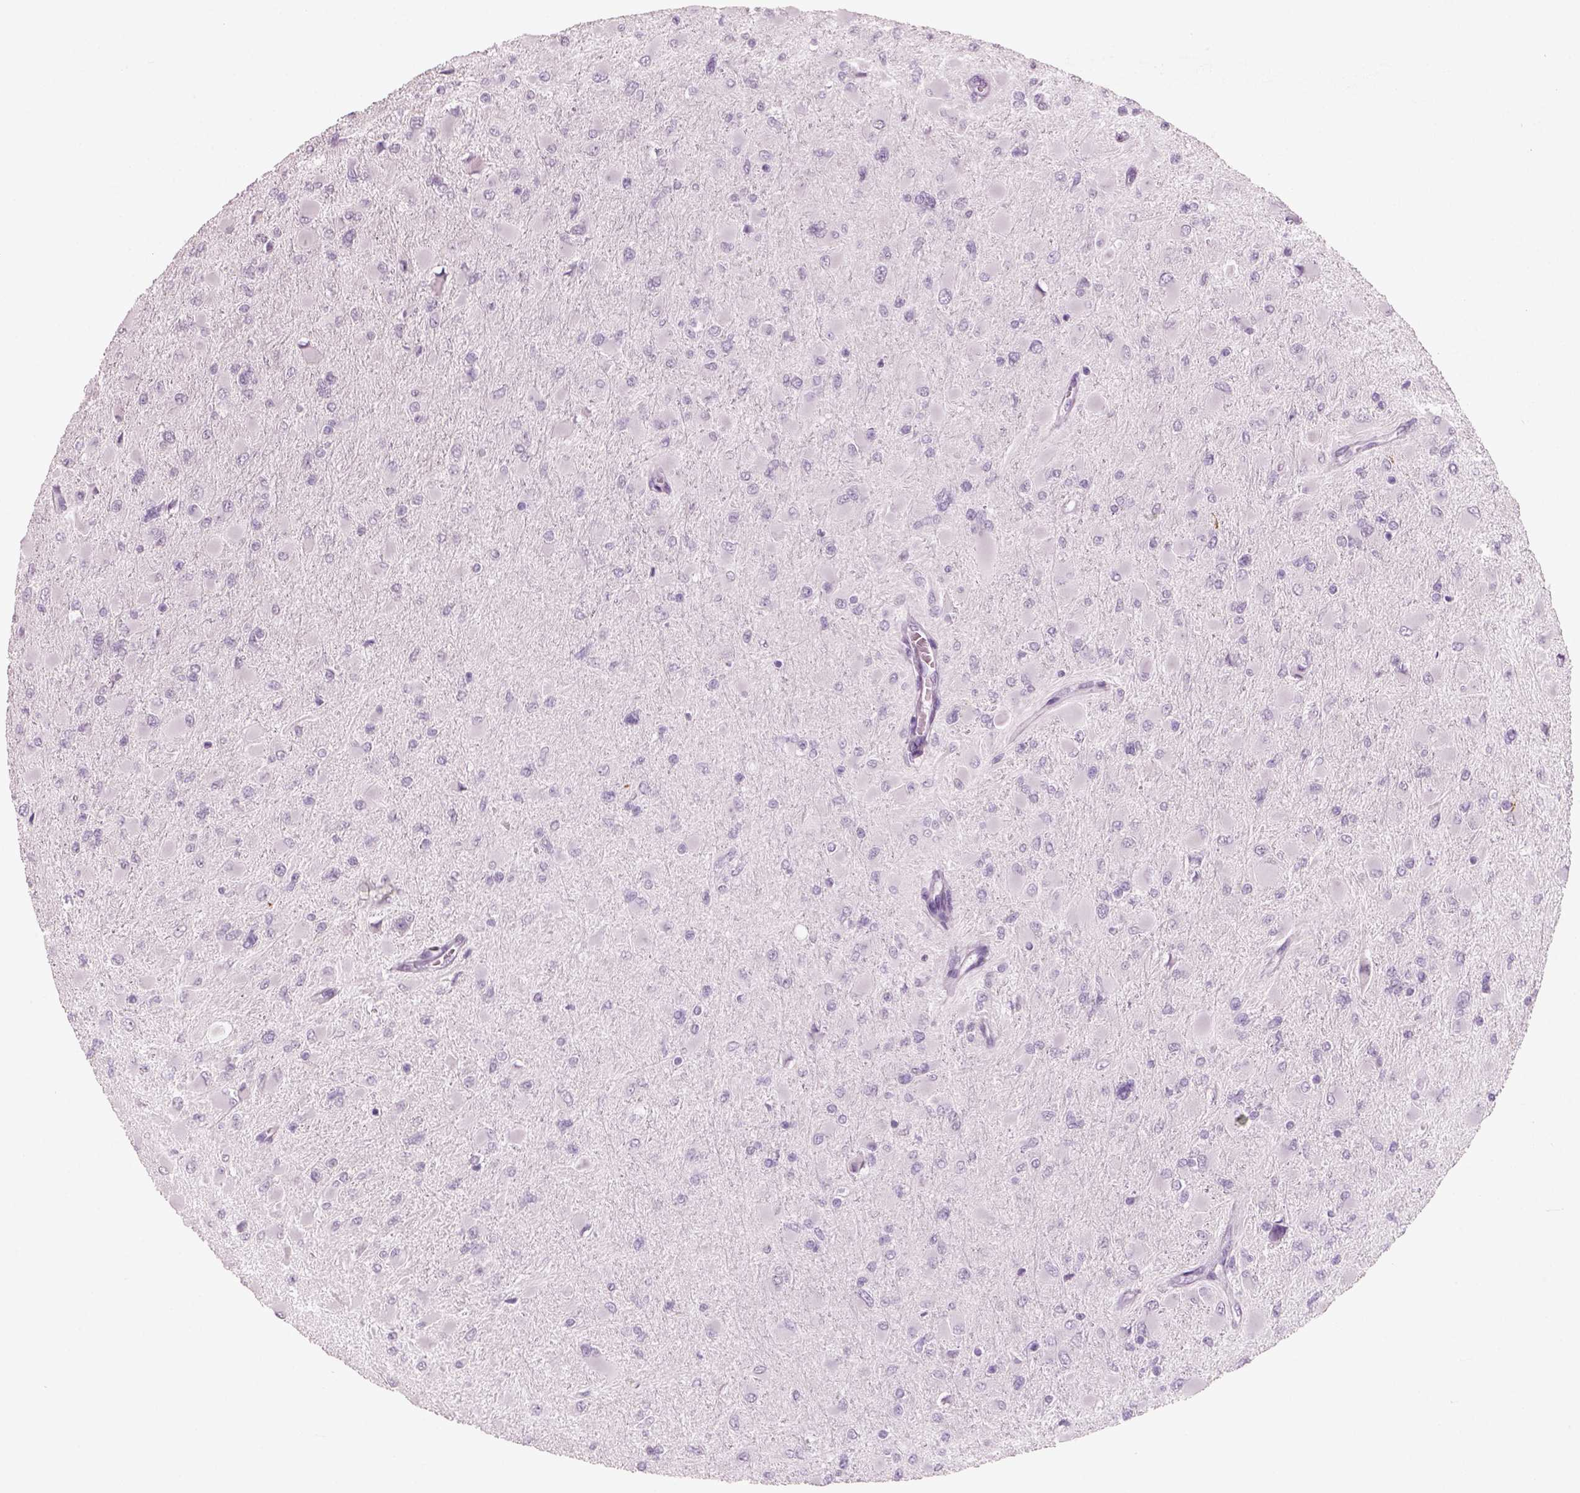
{"staining": {"intensity": "negative", "quantity": "none", "location": "none"}, "tissue": "glioma", "cell_type": "Tumor cells", "image_type": "cancer", "snomed": [{"axis": "morphology", "description": "Glioma, malignant, High grade"}, {"axis": "topography", "description": "Cerebral cortex"}], "caption": "This is an IHC image of human glioma. There is no staining in tumor cells.", "gene": "SLC6A2", "patient": {"sex": "female", "age": 36}}